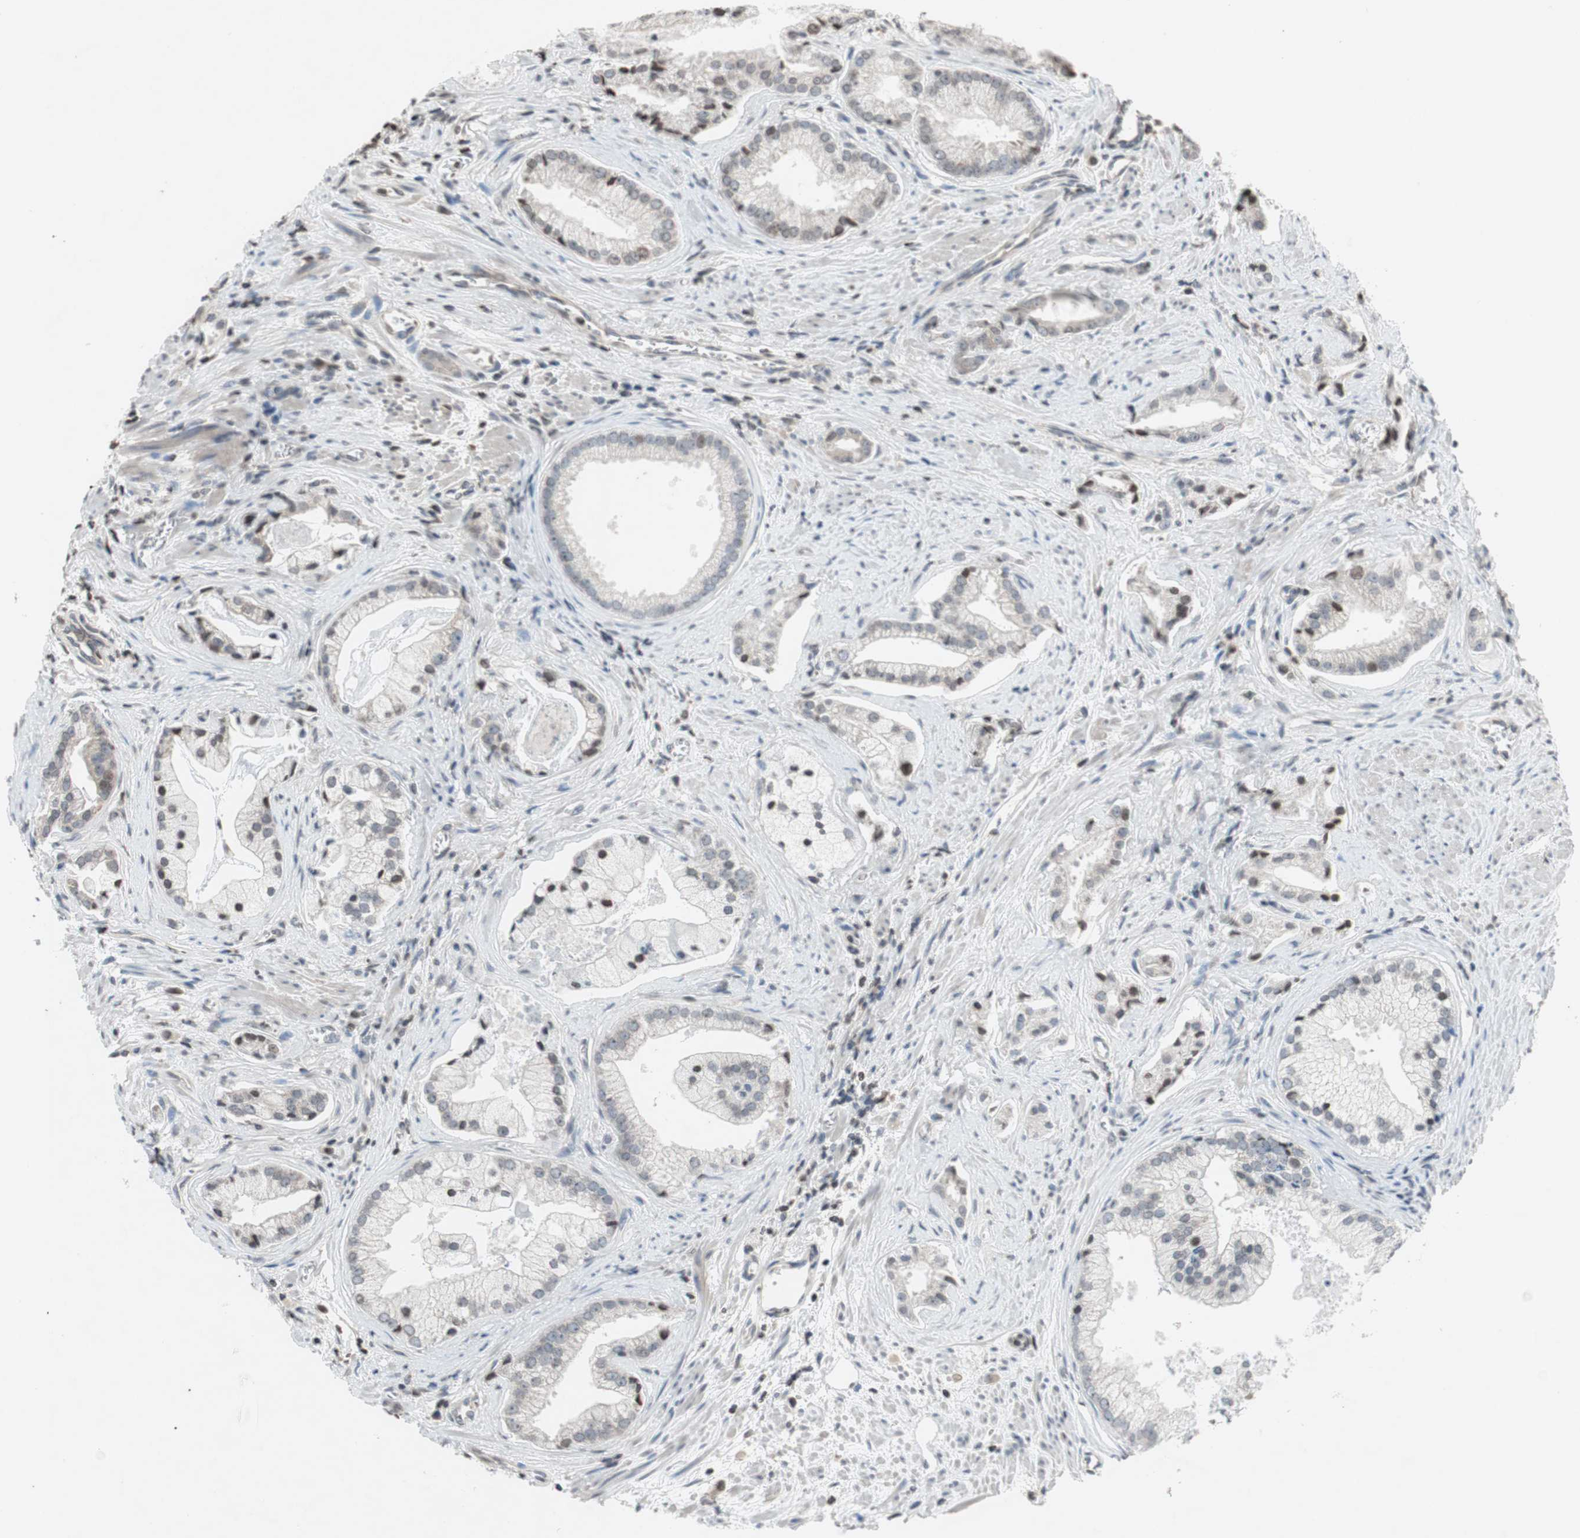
{"staining": {"intensity": "weak", "quantity": "<25%", "location": "cytoplasmic/membranous,nuclear"}, "tissue": "prostate cancer", "cell_type": "Tumor cells", "image_type": "cancer", "snomed": [{"axis": "morphology", "description": "Adenocarcinoma, High grade"}, {"axis": "topography", "description": "Prostate"}], "caption": "Tumor cells show no significant protein staining in prostate cancer (adenocarcinoma (high-grade)). The staining is performed using DAB (3,3'-diaminobenzidine) brown chromogen with nuclei counter-stained in using hematoxylin.", "gene": "MCM6", "patient": {"sex": "male", "age": 67}}